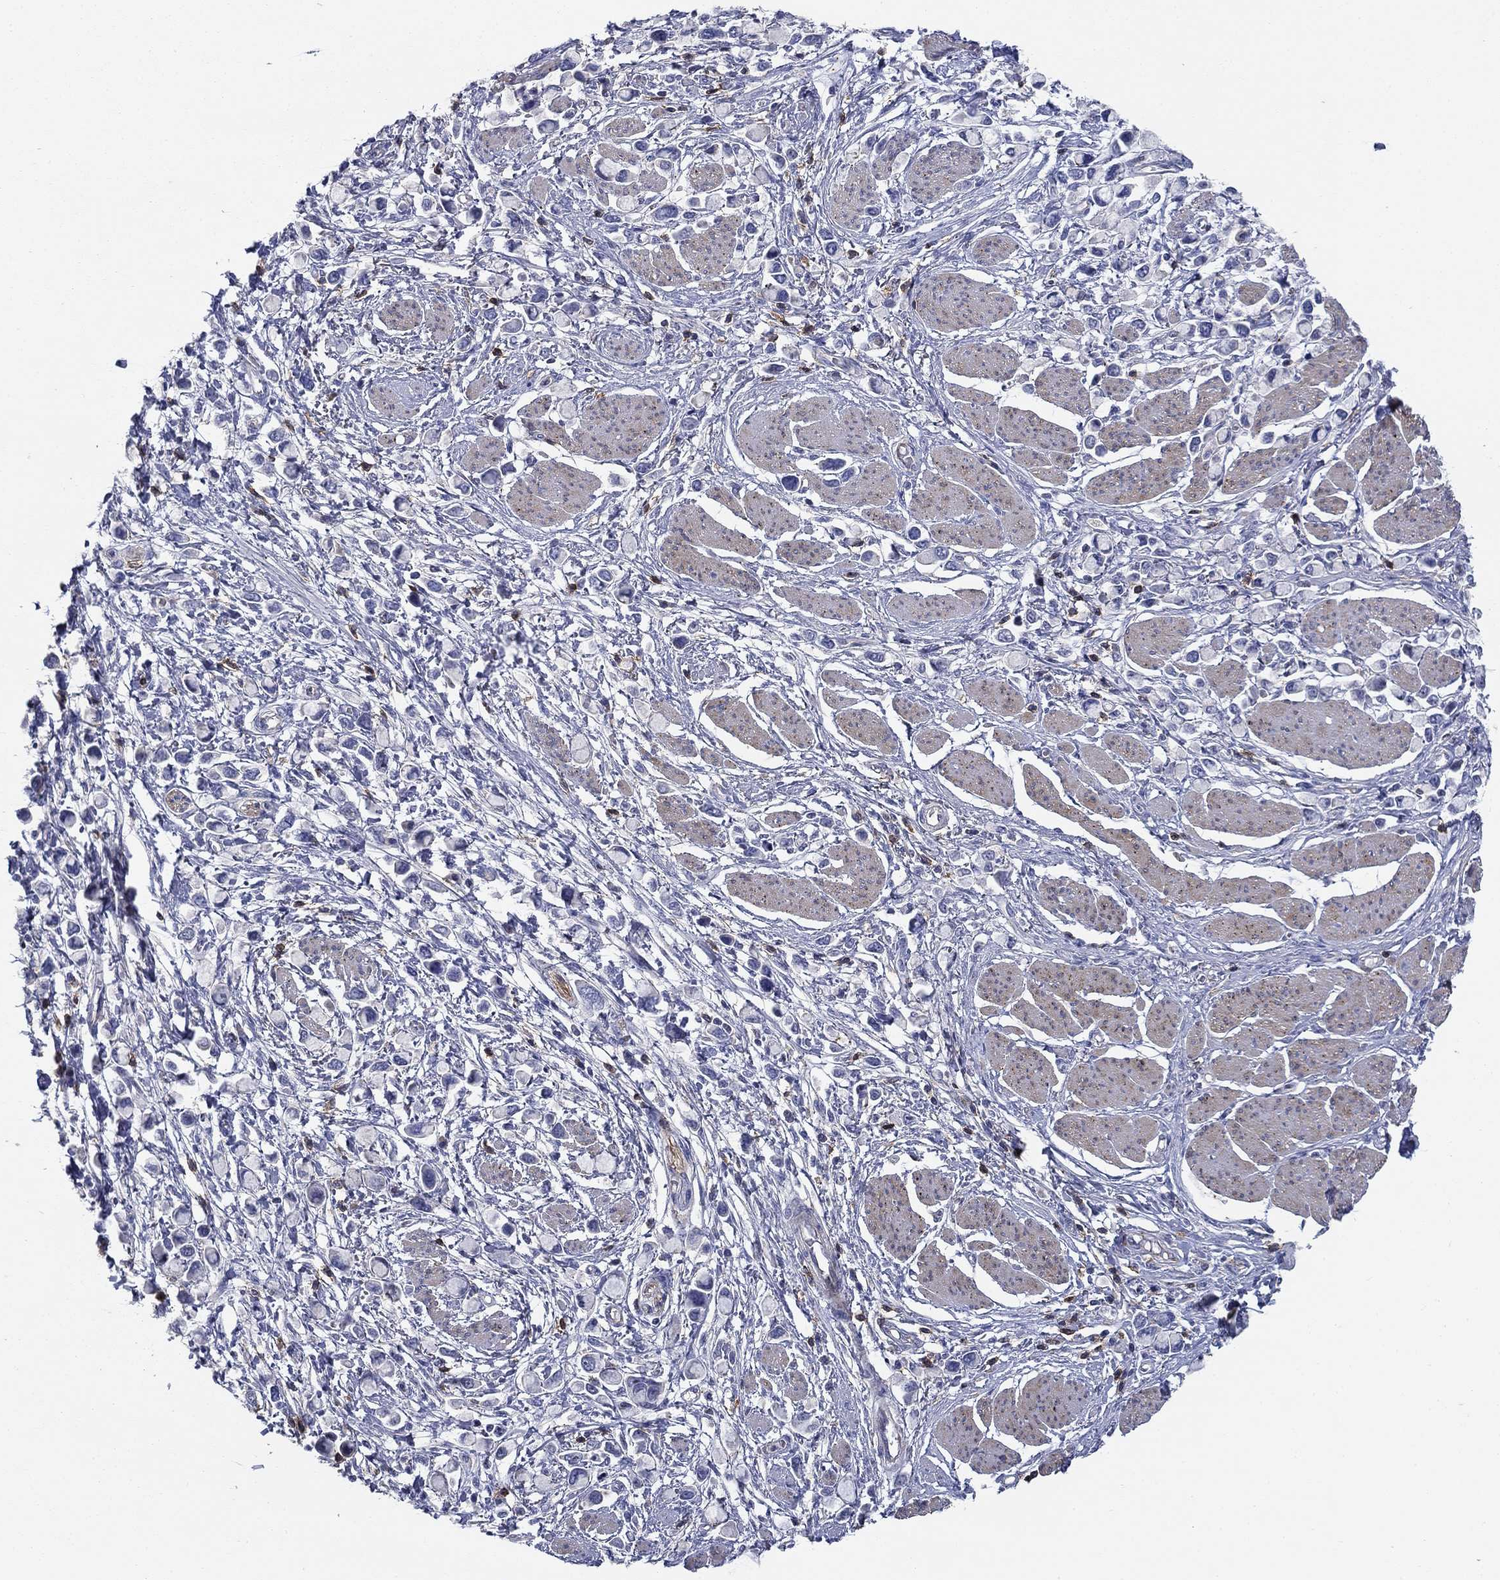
{"staining": {"intensity": "negative", "quantity": "none", "location": "none"}, "tissue": "stomach cancer", "cell_type": "Tumor cells", "image_type": "cancer", "snomed": [{"axis": "morphology", "description": "Adenocarcinoma, NOS"}, {"axis": "topography", "description": "Stomach"}], "caption": "An image of stomach cancer (adenocarcinoma) stained for a protein exhibits no brown staining in tumor cells. The staining is performed using DAB brown chromogen with nuclei counter-stained in using hematoxylin.", "gene": "SIT1", "patient": {"sex": "female", "age": 81}}